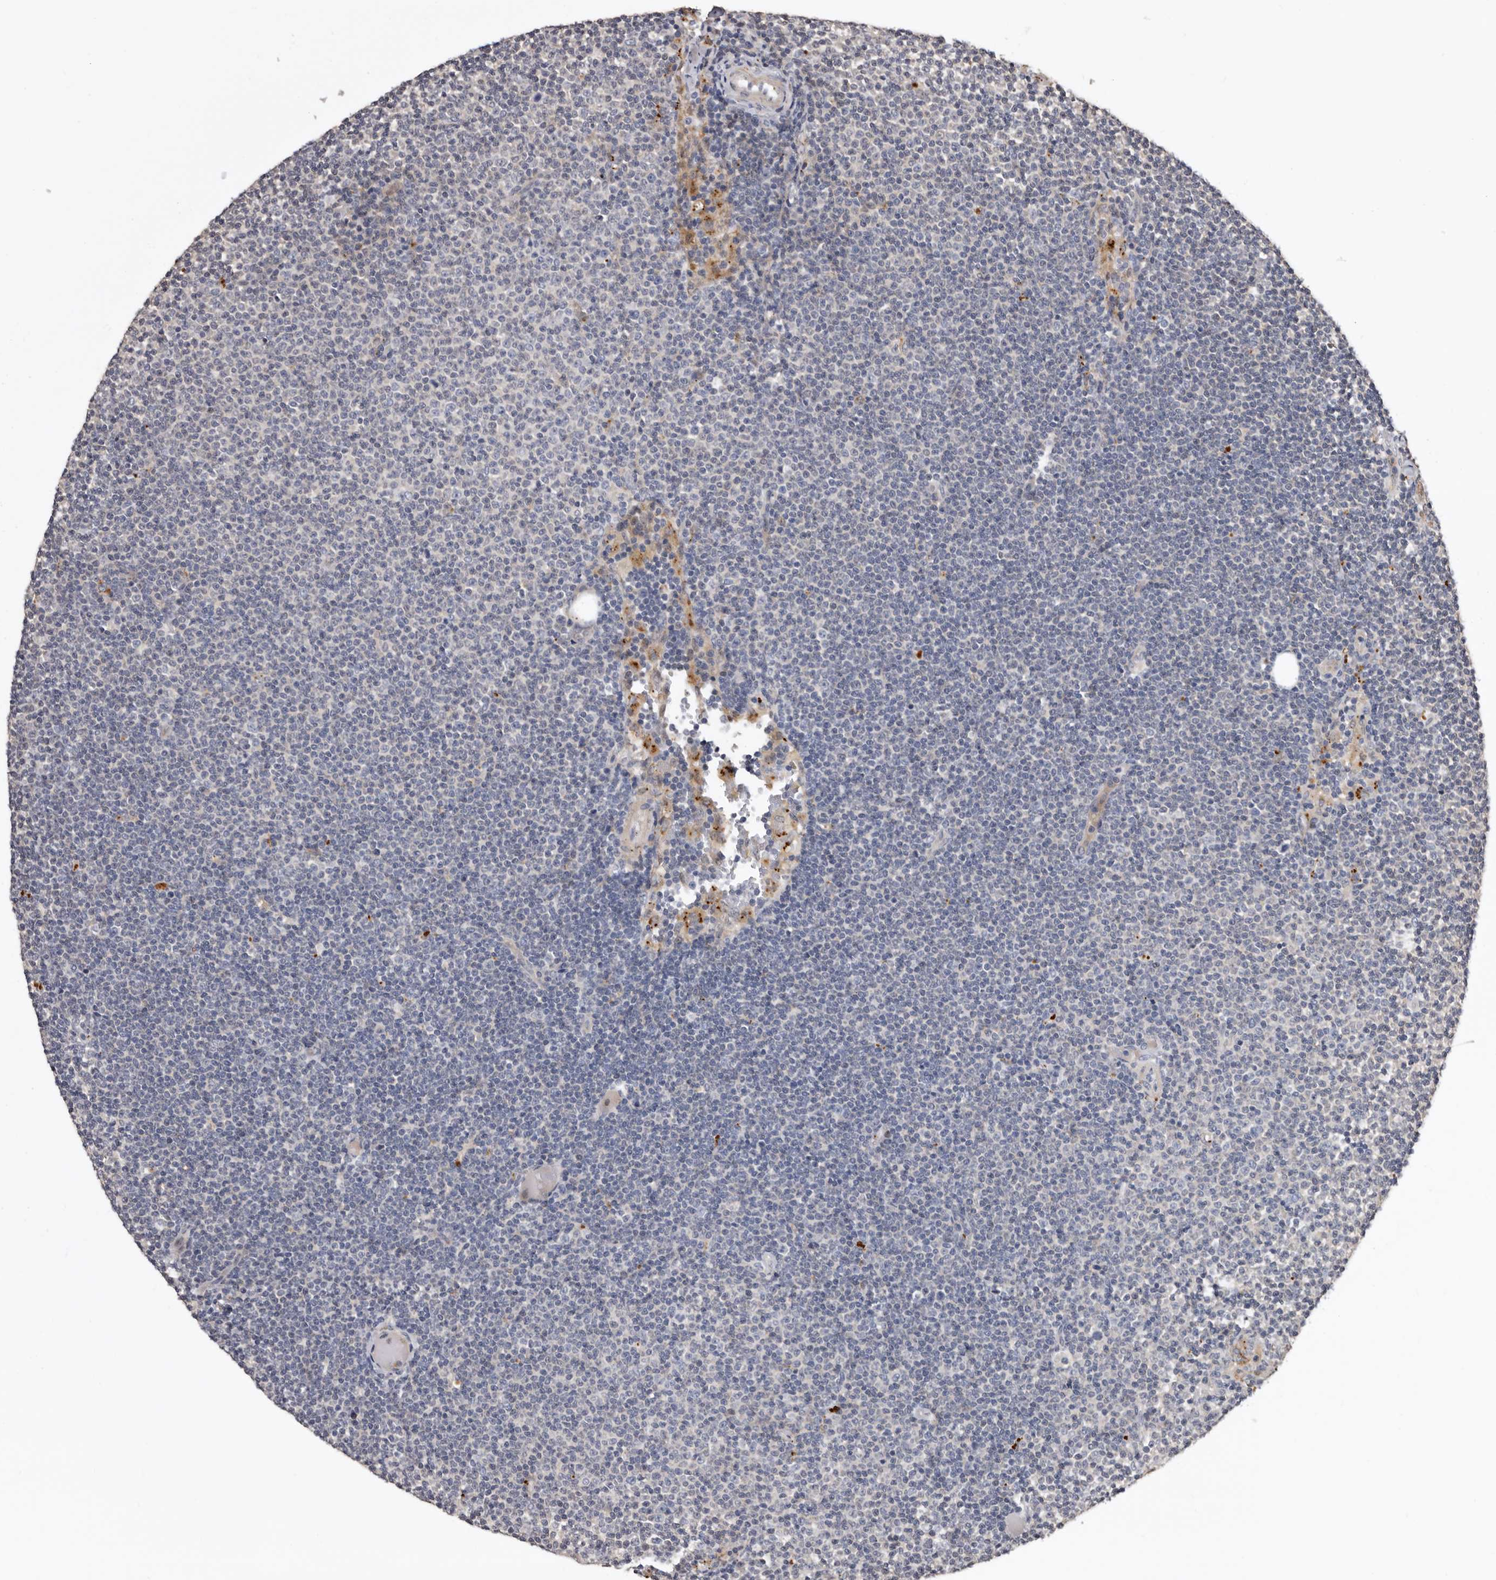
{"staining": {"intensity": "negative", "quantity": "none", "location": "none"}, "tissue": "lymphoma", "cell_type": "Tumor cells", "image_type": "cancer", "snomed": [{"axis": "morphology", "description": "Malignant lymphoma, non-Hodgkin's type, Low grade"}, {"axis": "topography", "description": "Lymph node"}], "caption": "Photomicrograph shows no significant protein expression in tumor cells of lymphoma.", "gene": "SLC10A4", "patient": {"sex": "female", "age": 53}}